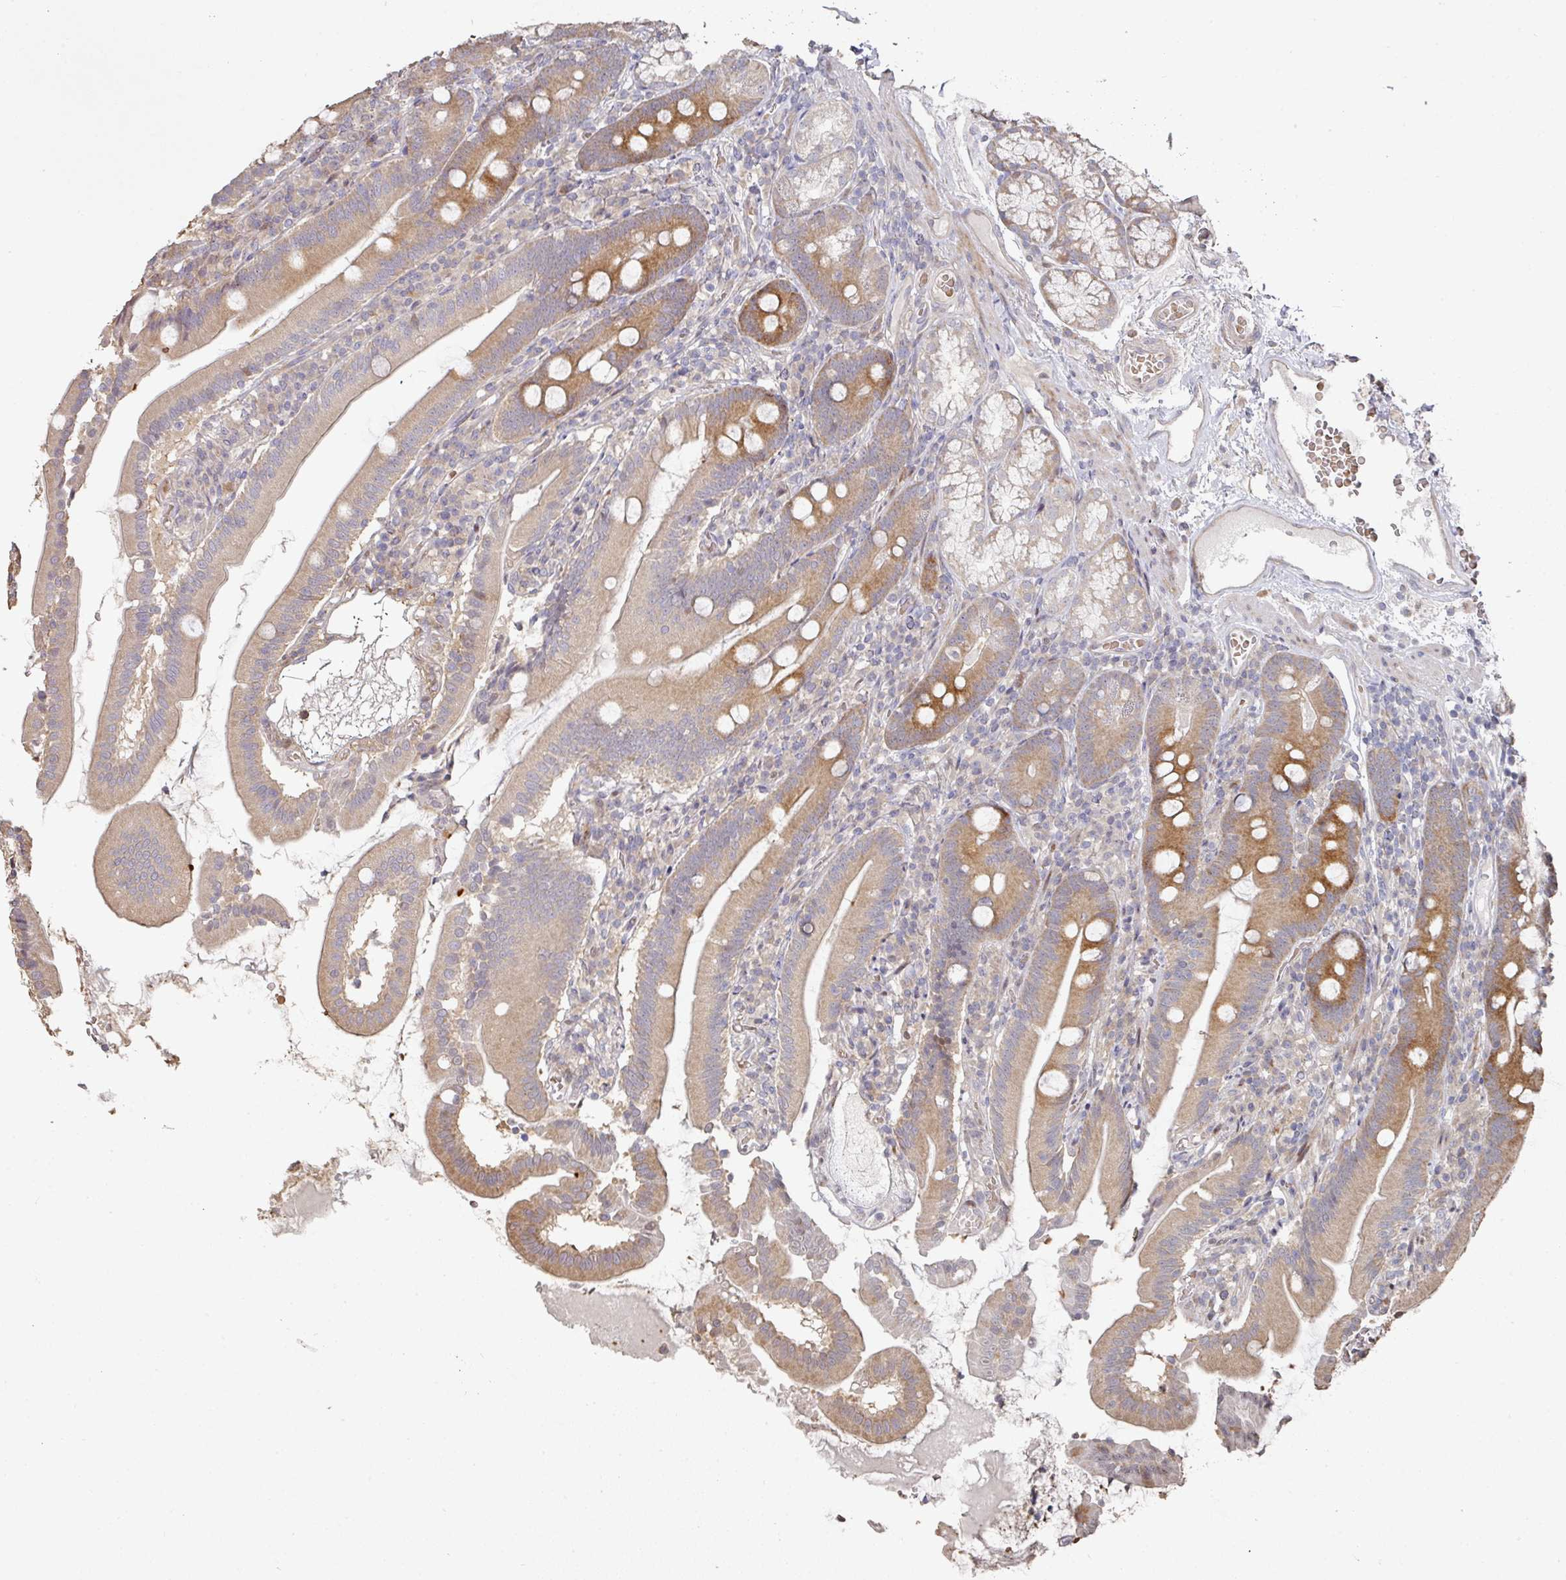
{"staining": {"intensity": "moderate", "quantity": "25%-75%", "location": "cytoplasmic/membranous"}, "tissue": "duodenum", "cell_type": "Glandular cells", "image_type": "normal", "snomed": [{"axis": "morphology", "description": "Normal tissue, NOS"}, {"axis": "topography", "description": "Duodenum"}], "caption": "About 25%-75% of glandular cells in normal duodenum reveal moderate cytoplasmic/membranous protein expression as visualized by brown immunohistochemical staining.", "gene": "CA7", "patient": {"sex": "female", "age": 67}}